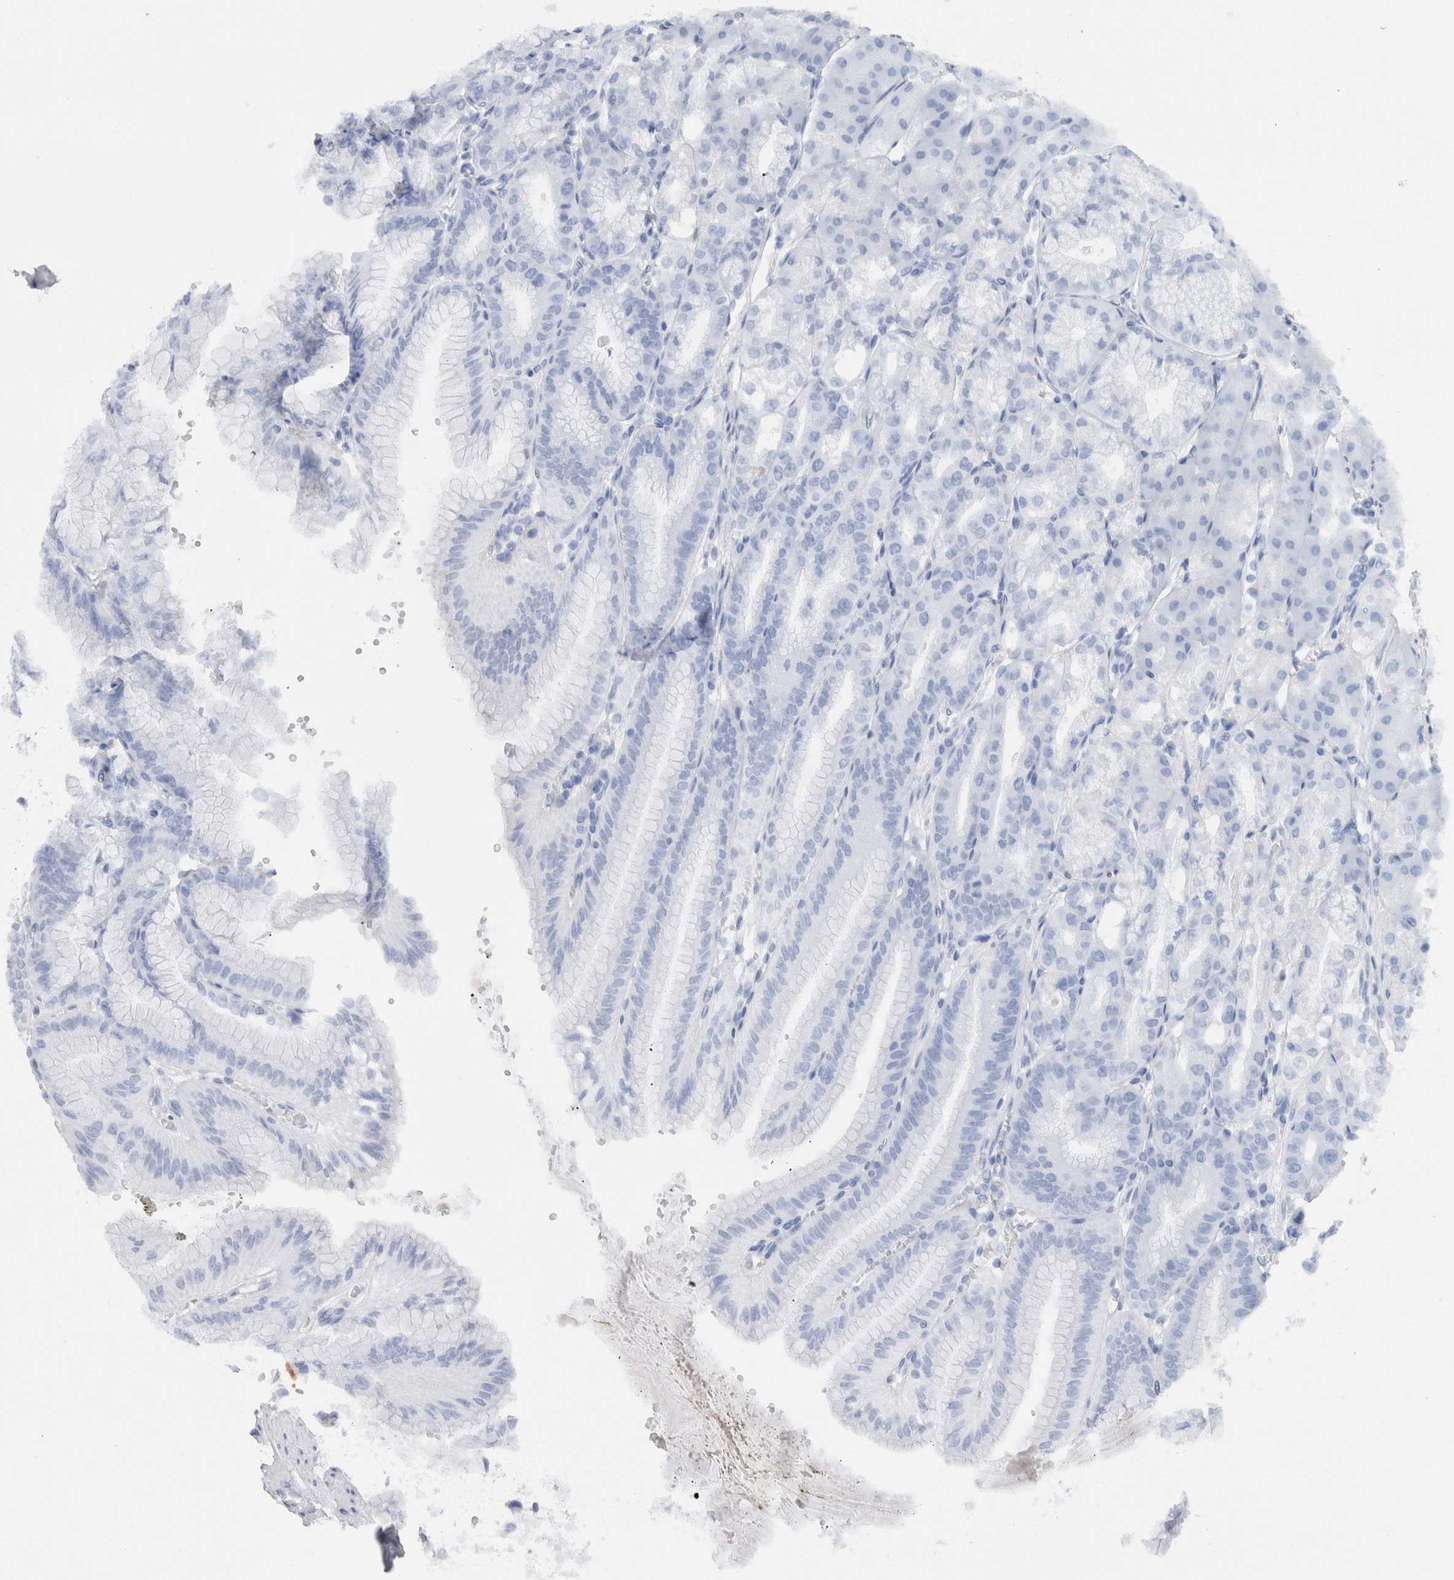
{"staining": {"intensity": "weak", "quantity": "25%-75%", "location": "cytoplasmic/membranous"}, "tissue": "stomach", "cell_type": "Glandular cells", "image_type": "normal", "snomed": [{"axis": "morphology", "description": "Normal tissue, NOS"}, {"axis": "topography", "description": "Stomach, lower"}], "caption": "Immunohistochemical staining of unremarkable stomach demonstrates low levels of weak cytoplasmic/membranous staining in about 25%-75% of glandular cells. The staining was performed using DAB, with brown indicating positive protein expression. Nuclei are stained blue with hematoxylin.", "gene": "METRNL", "patient": {"sex": "male", "age": 71}}